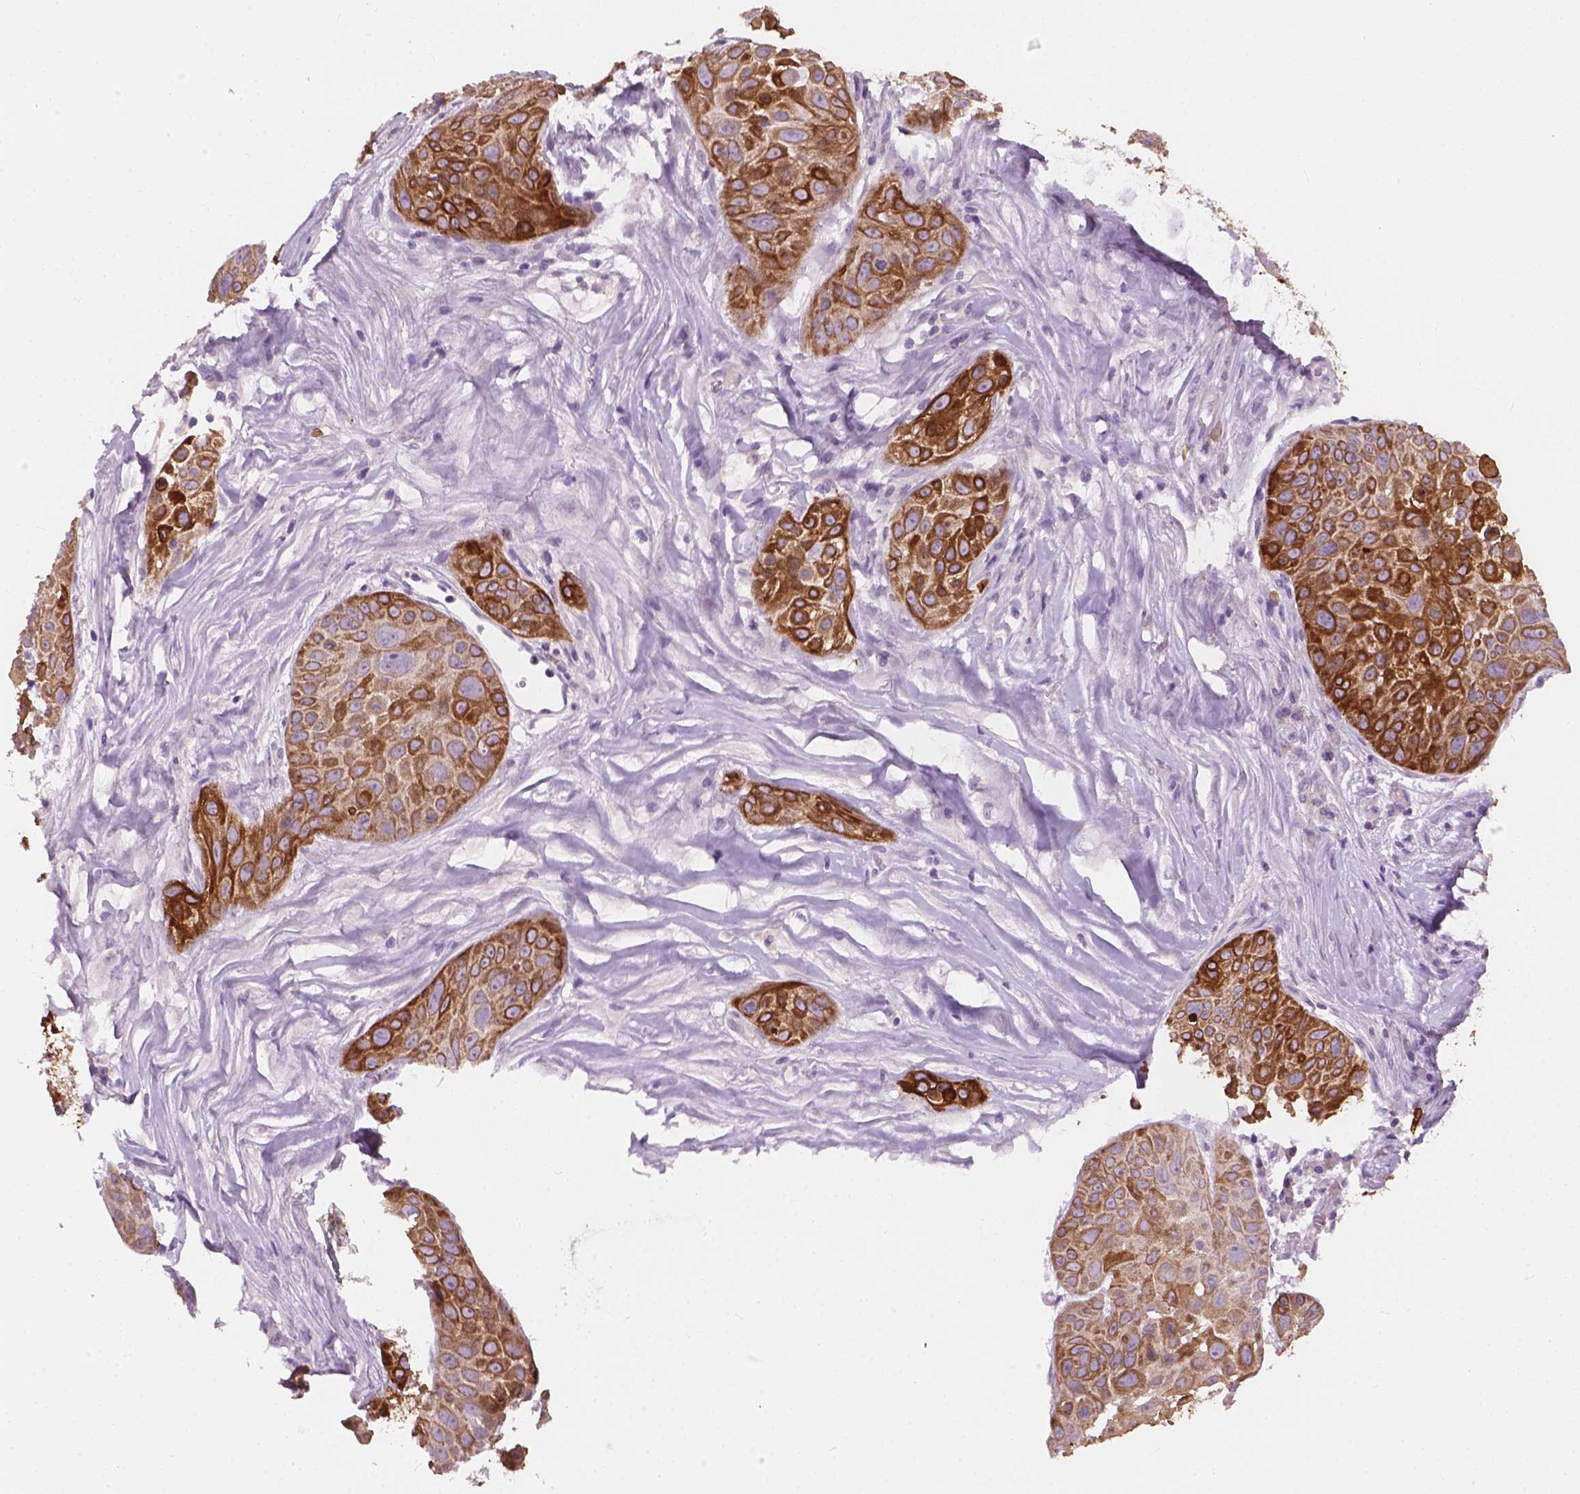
{"staining": {"intensity": "strong", "quantity": "25%-75%", "location": "cytoplasmic/membranous"}, "tissue": "skin cancer", "cell_type": "Tumor cells", "image_type": "cancer", "snomed": [{"axis": "morphology", "description": "Squamous cell carcinoma, NOS"}, {"axis": "topography", "description": "Skin"}, {"axis": "topography", "description": "Anal"}], "caption": "Strong cytoplasmic/membranous expression for a protein is seen in approximately 25%-75% of tumor cells of skin cancer using IHC.", "gene": "KRT17", "patient": {"sex": "female", "age": 75}}